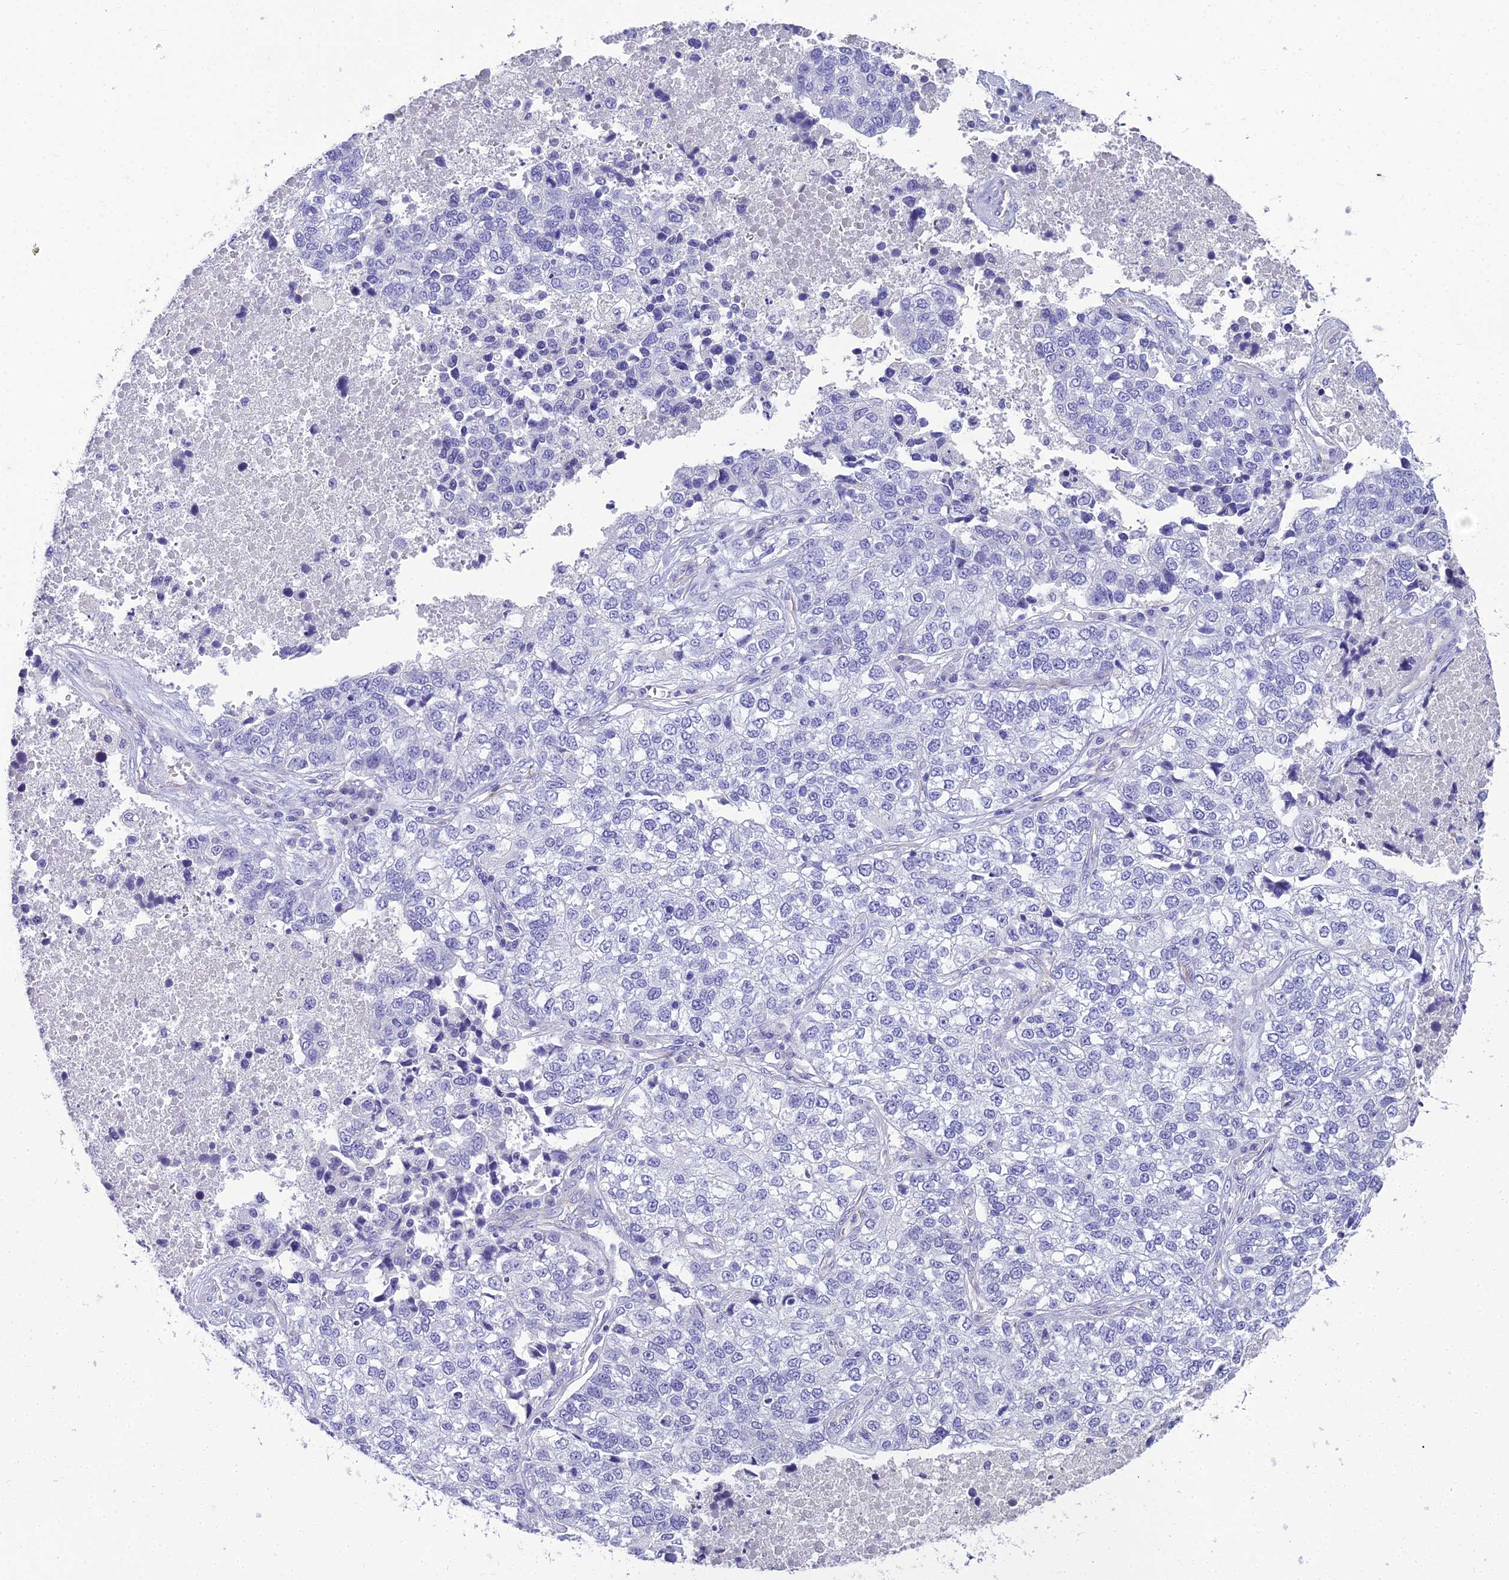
{"staining": {"intensity": "negative", "quantity": "none", "location": "none"}, "tissue": "lung cancer", "cell_type": "Tumor cells", "image_type": "cancer", "snomed": [{"axis": "morphology", "description": "Adenocarcinoma, NOS"}, {"axis": "topography", "description": "Lung"}], "caption": "DAB immunohistochemical staining of adenocarcinoma (lung) reveals no significant positivity in tumor cells.", "gene": "NINJ1", "patient": {"sex": "male", "age": 49}}